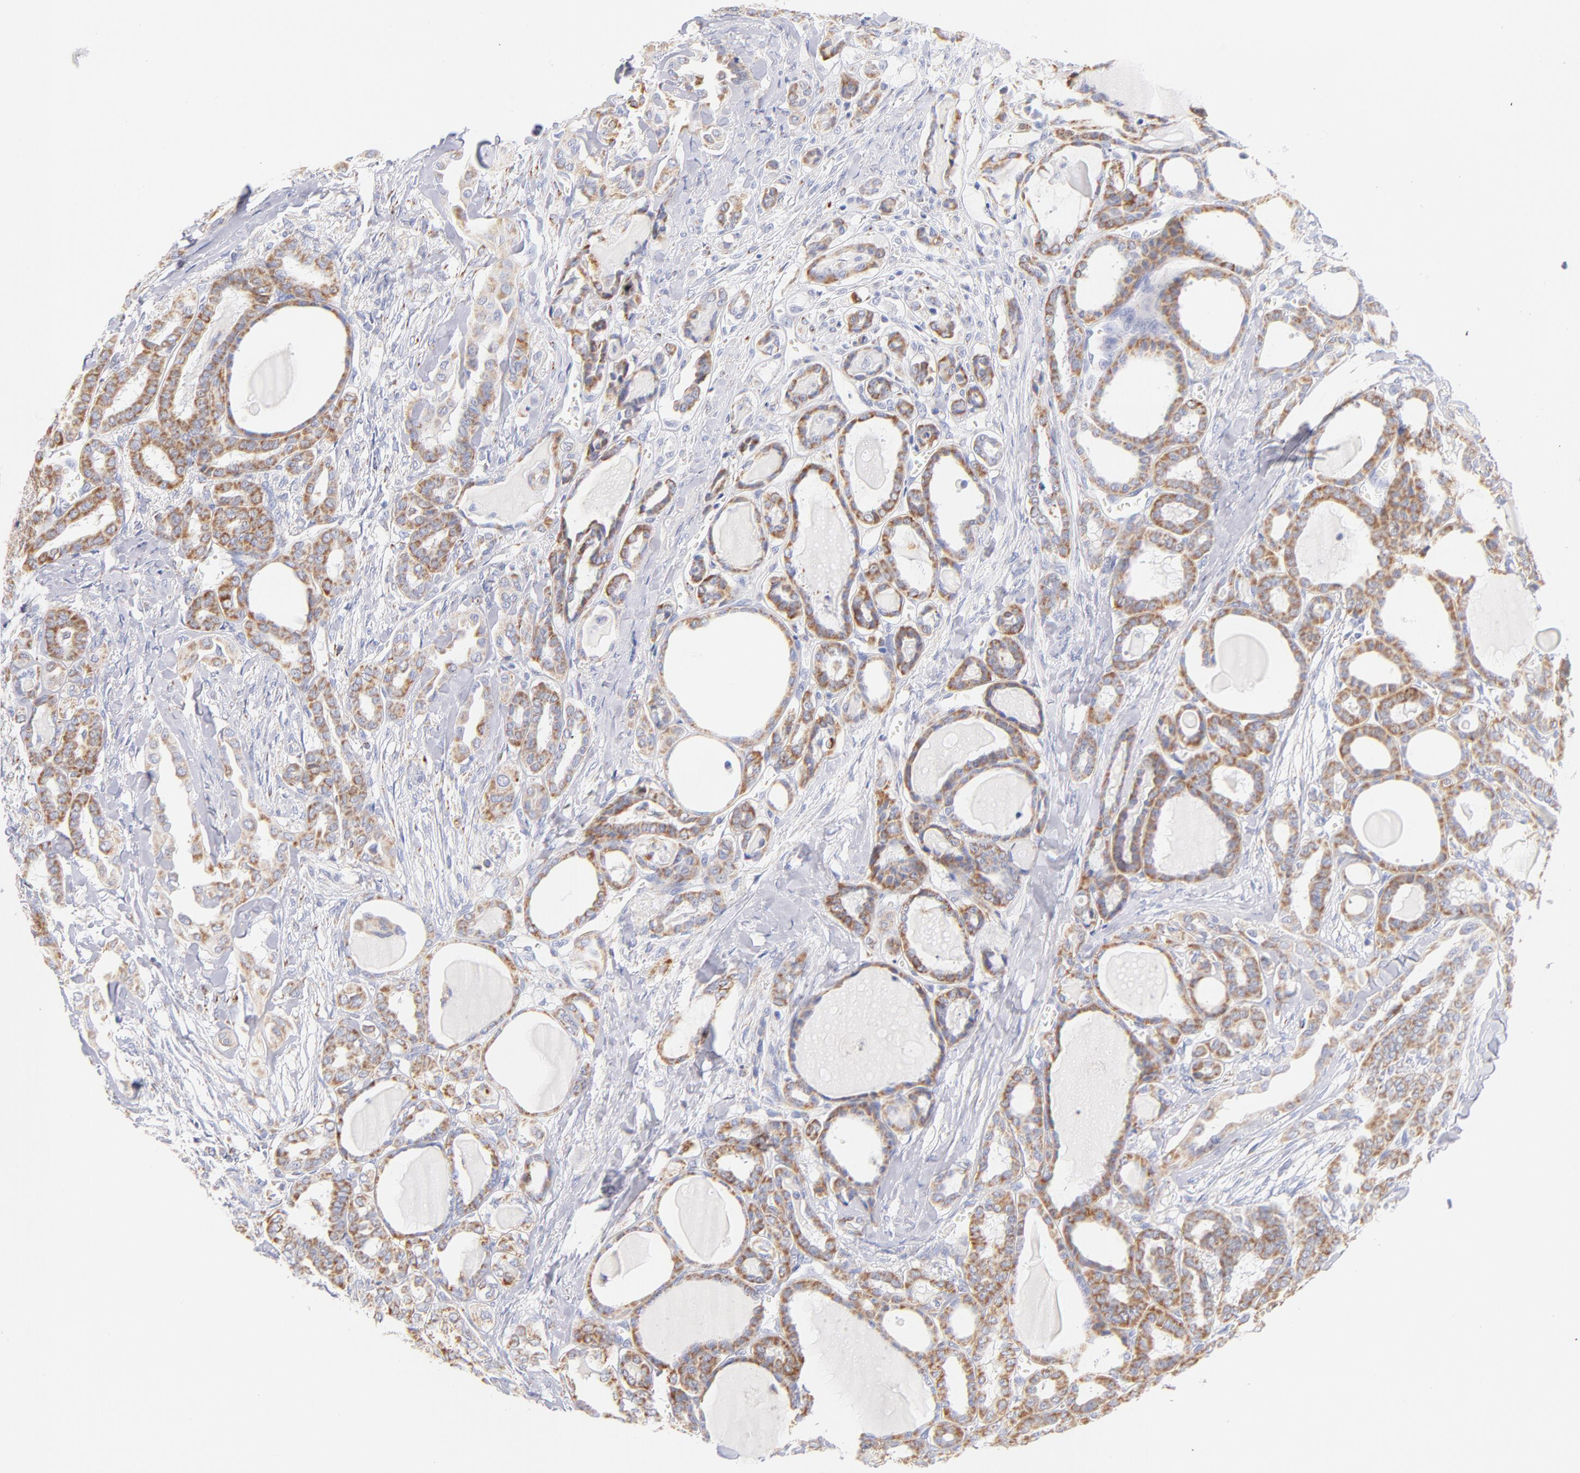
{"staining": {"intensity": "weak", "quantity": ">75%", "location": "cytoplasmic/membranous"}, "tissue": "thyroid cancer", "cell_type": "Tumor cells", "image_type": "cancer", "snomed": [{"axis": "morphology", "description": "Carcinoma, NOS"}, {"axis": "topography", "description": "Thyroid gland"}], "caption": "An IHC image of tumor tissue is shown. Protein staining in brown shows weak cytoplasmic/membranous positivity in thyroid cancer (carcinoma) within tumor cells.", "gene": "AIFM1", "patient": {"sex": "female", "age": 91}}